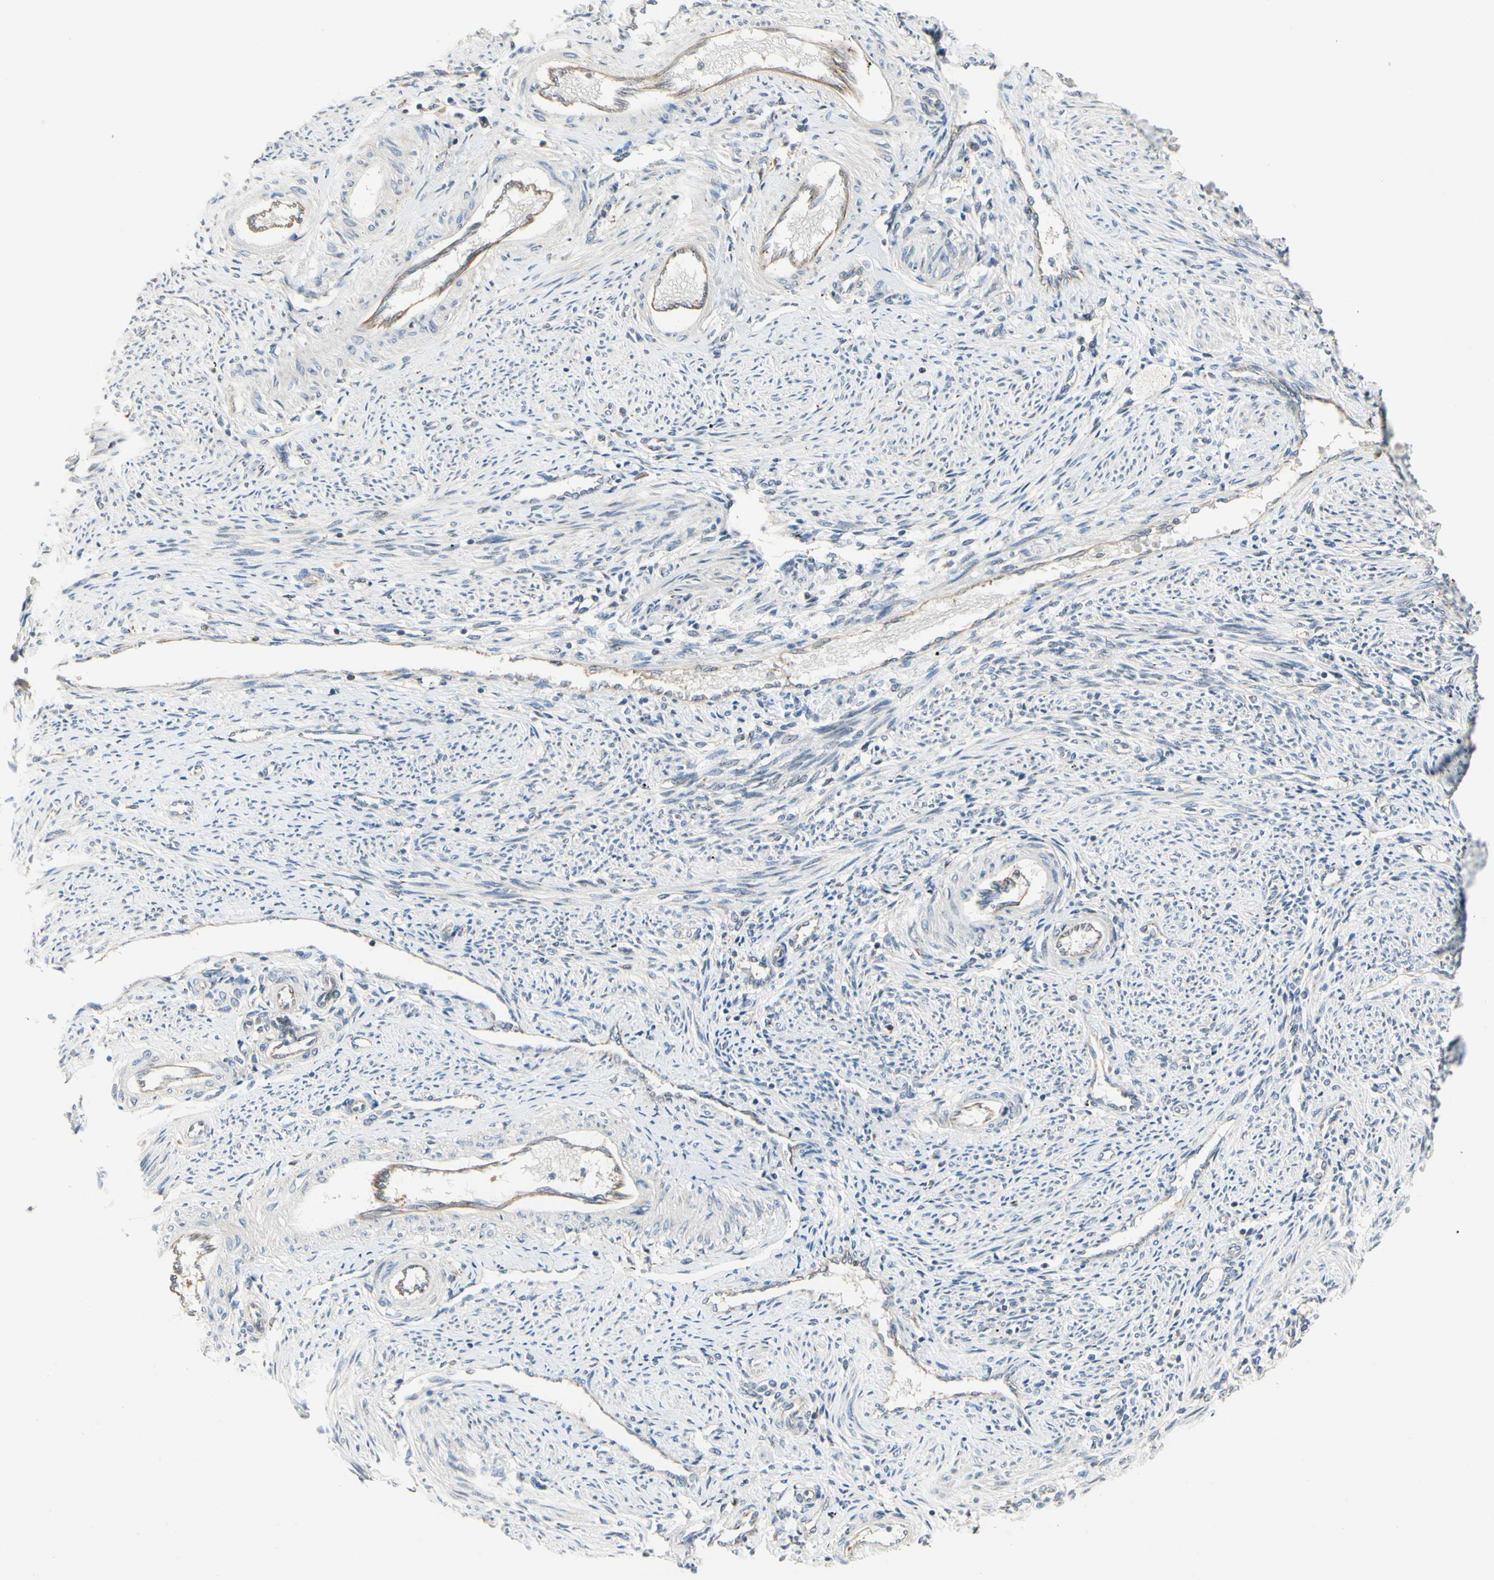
{"staining": {"intensity": "moderate", "quantity": ">75%", "location": "cytoplasmic/membranous"}, "tissue": "endometrium", "cell_type": "Cells in endometrial stroma", "image_type": "normal", "snomed": [{"axis": "morphology", "description": "Normal tissue, NOS"}, {"axis": "topography", "description": "Endometrium"}], "caption": "Immunohistochemical staining of normal human endometrium displays moderate cytoplasmic/membranous protein expression in about >75% of cells in endometrial stroma.", "gene": "ABCA3", "patient": {"sex": "female", "age": 42}}